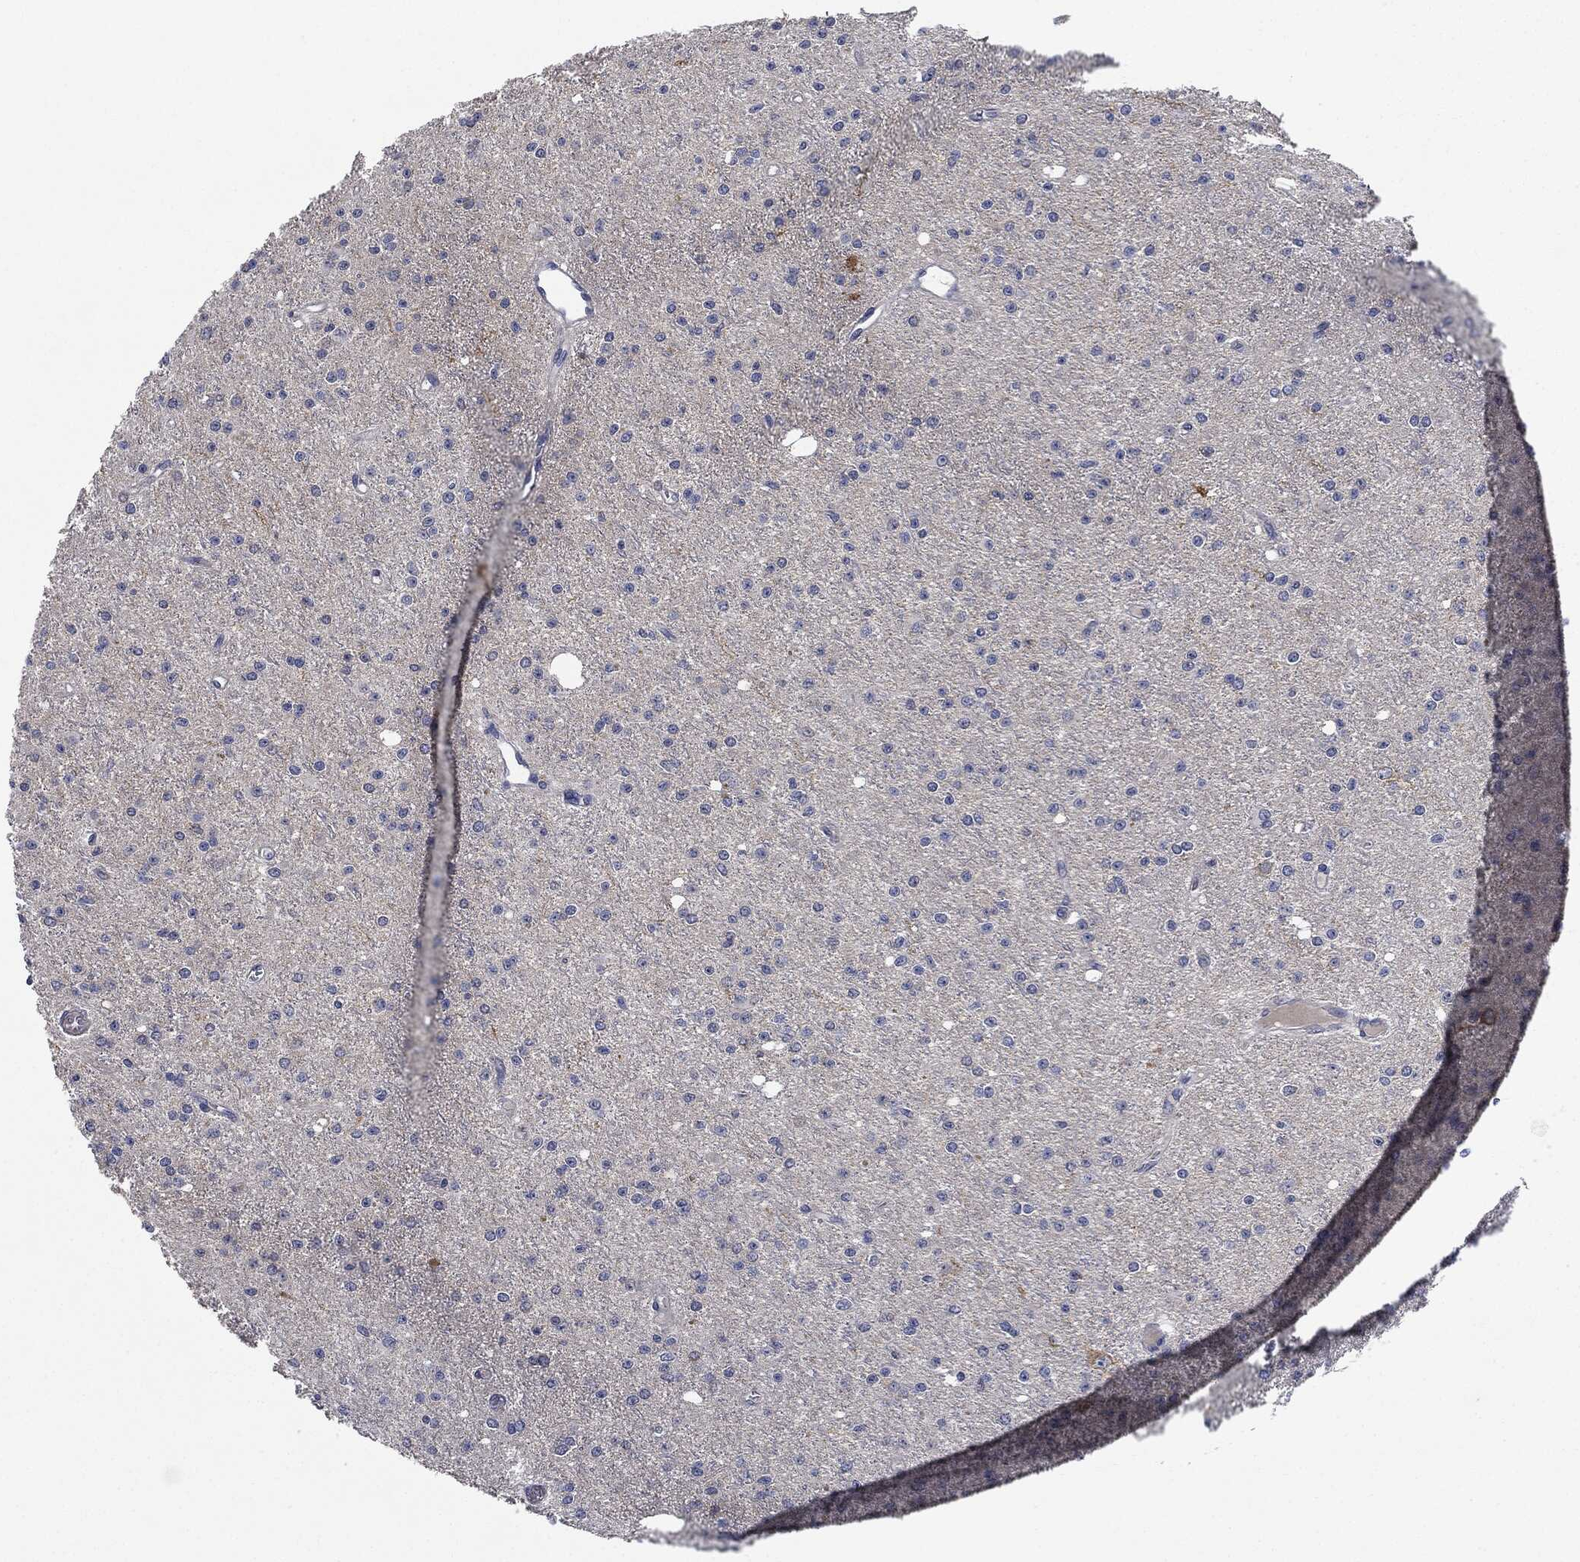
{"staining": {"intensity": "negative", "quantity": "none", "location": "none"}, "tissue": "glioma", "cell_type": "Tumor cells", "image_type": "cancer", "snomed": [{"axis": "morphology", "description": "Glioma, malignant, Low grade"}, {"axis": "topography", "description": "Brain"}], "caption": "A high-resolution image shows immunohistochemistry (IHC) staining of glioma, which displays no significant staining in tumor cells.", "gene": "NTRK1", "patient": {"sex": "male", "age": 27}}